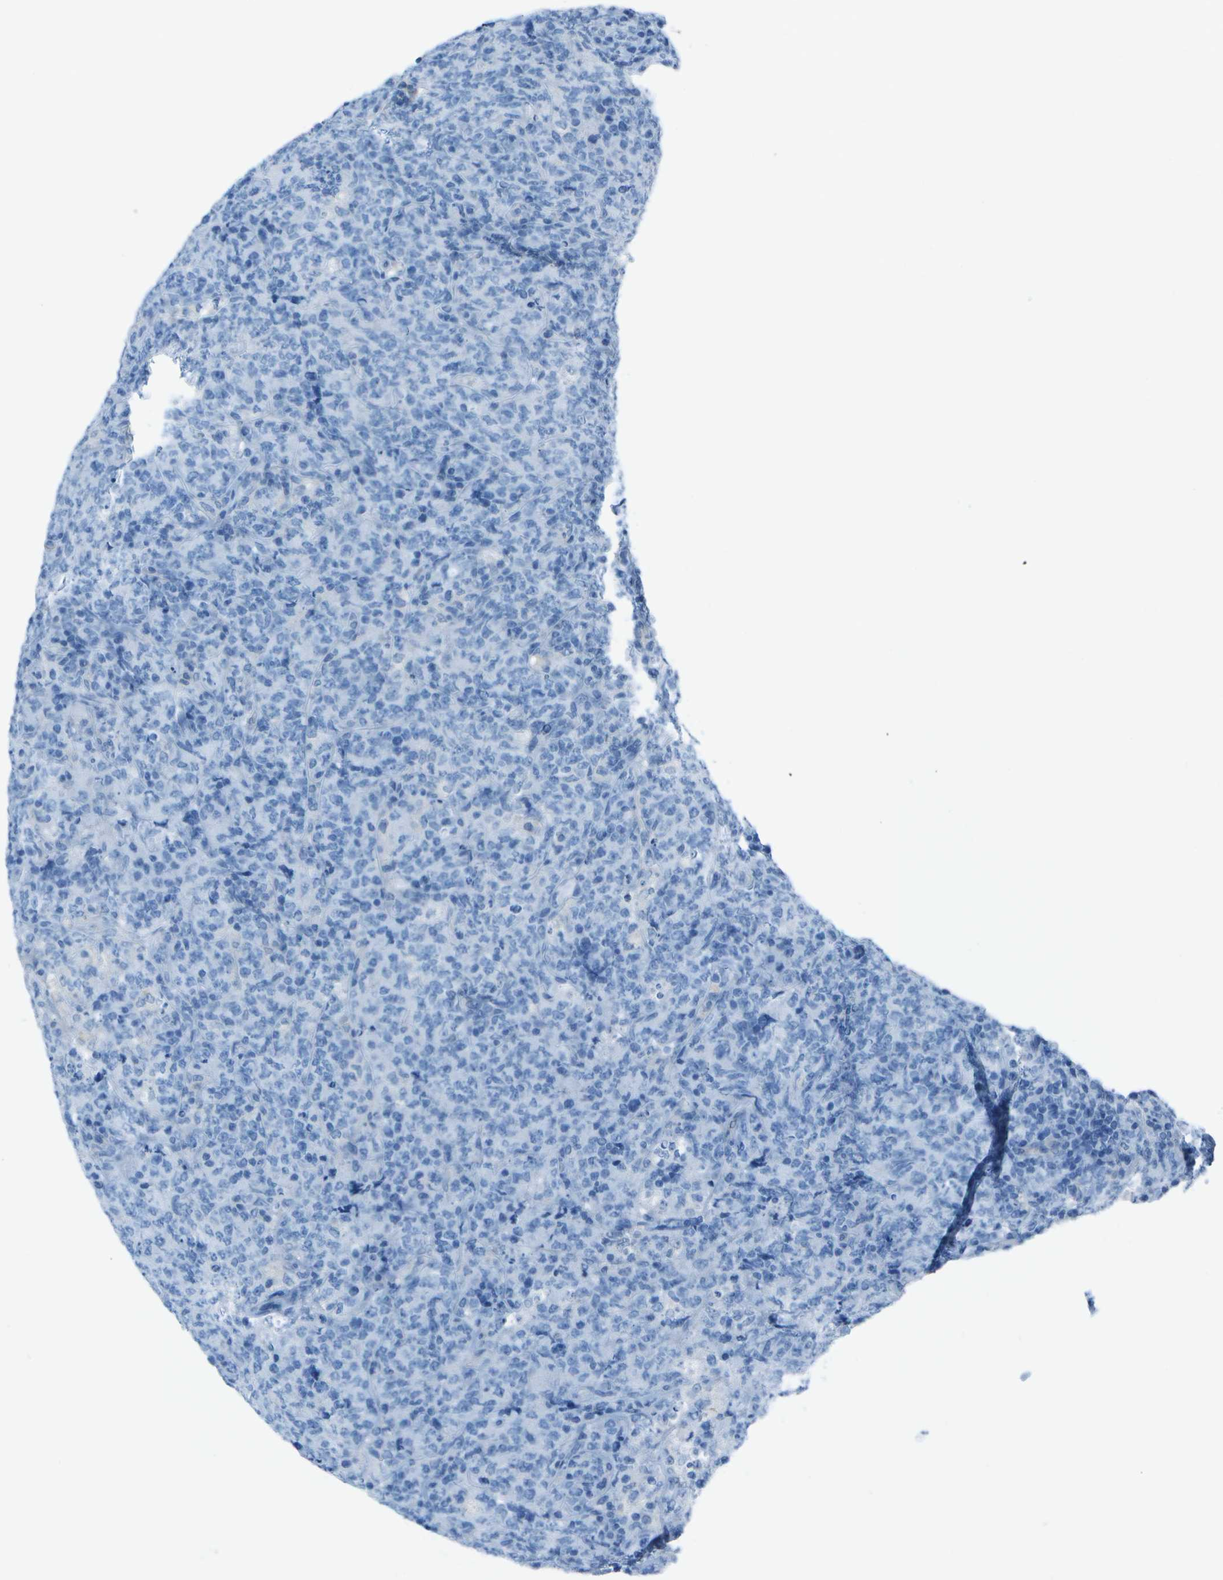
{"staining": {"intensity": "negative", "quantity": "none", "location": "none"}, "tissue": "lymphoma", "cell_type": "Tumor cells", "image_type": "cancer", "snomed": [{"axis": "morphology", "description": "Malignant lymphoma, non-Hodgkin's type, High grade"}, {"axis": "topography", "description": "Tonsil"}], "caption": "The immunohistochemistry image has no significant expression in tumor cells of malignant lymphoma, non-Hodgkin's type (high-grade) tissue.", "gene": "ASL", "patient": {"sex": "female", "age": 36}}